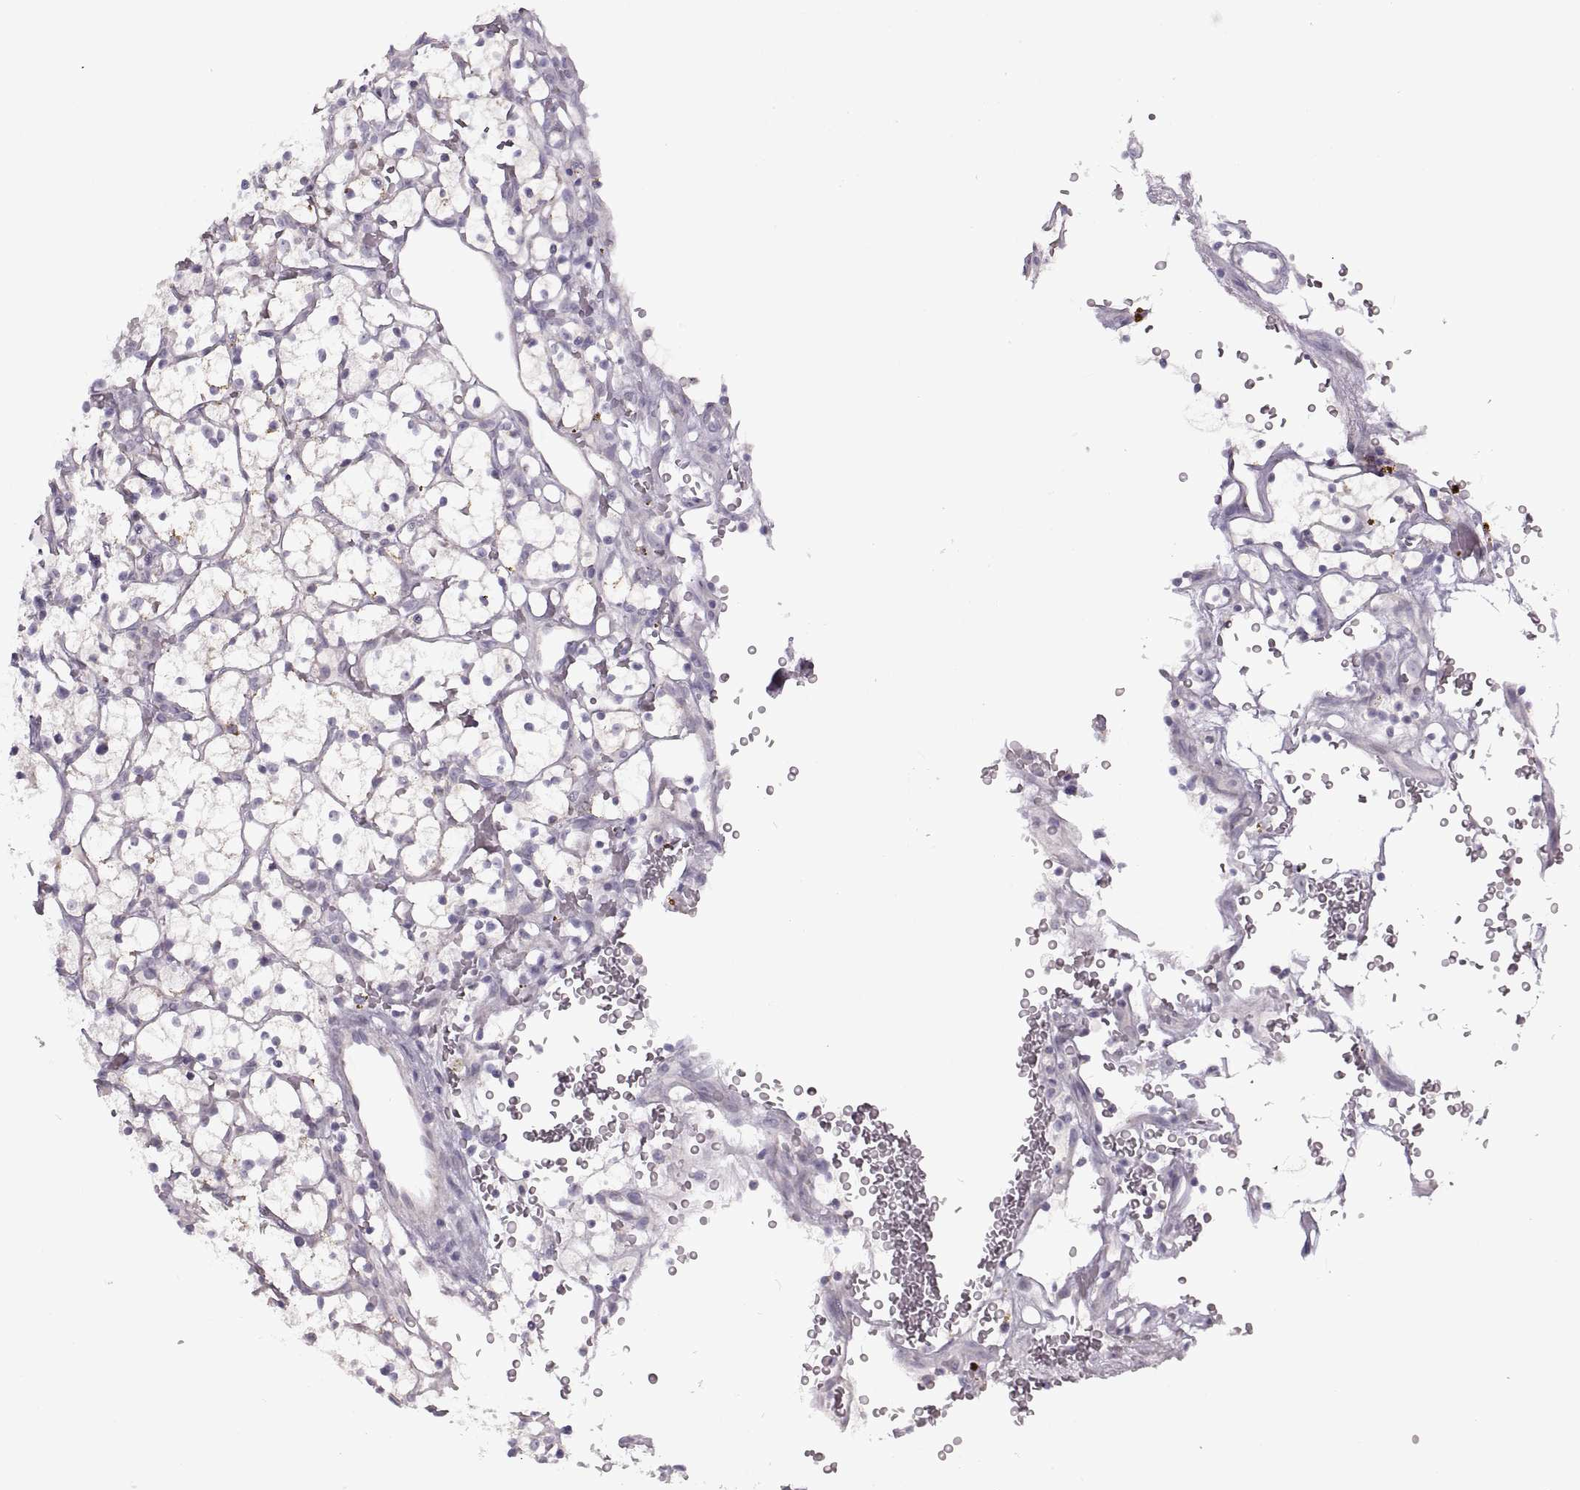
{"staining": {"intensity": "negative", "quantity": "none", "location": "none"}, "tissue": "renal cancer", "cell_type": "Tumor cells", "image_type": "cancer", "snomed": [{"axis": "morphology", "description": "Adenocarcinoma, NOS"}, {"axis": "topography", "description": "Kidney"}], "caption": "Protein analysis of renal cancer shows no significant positivity in tumor cells.", "gene": "PIERCE1", "patient": {"sex": "female", "age": 64}}